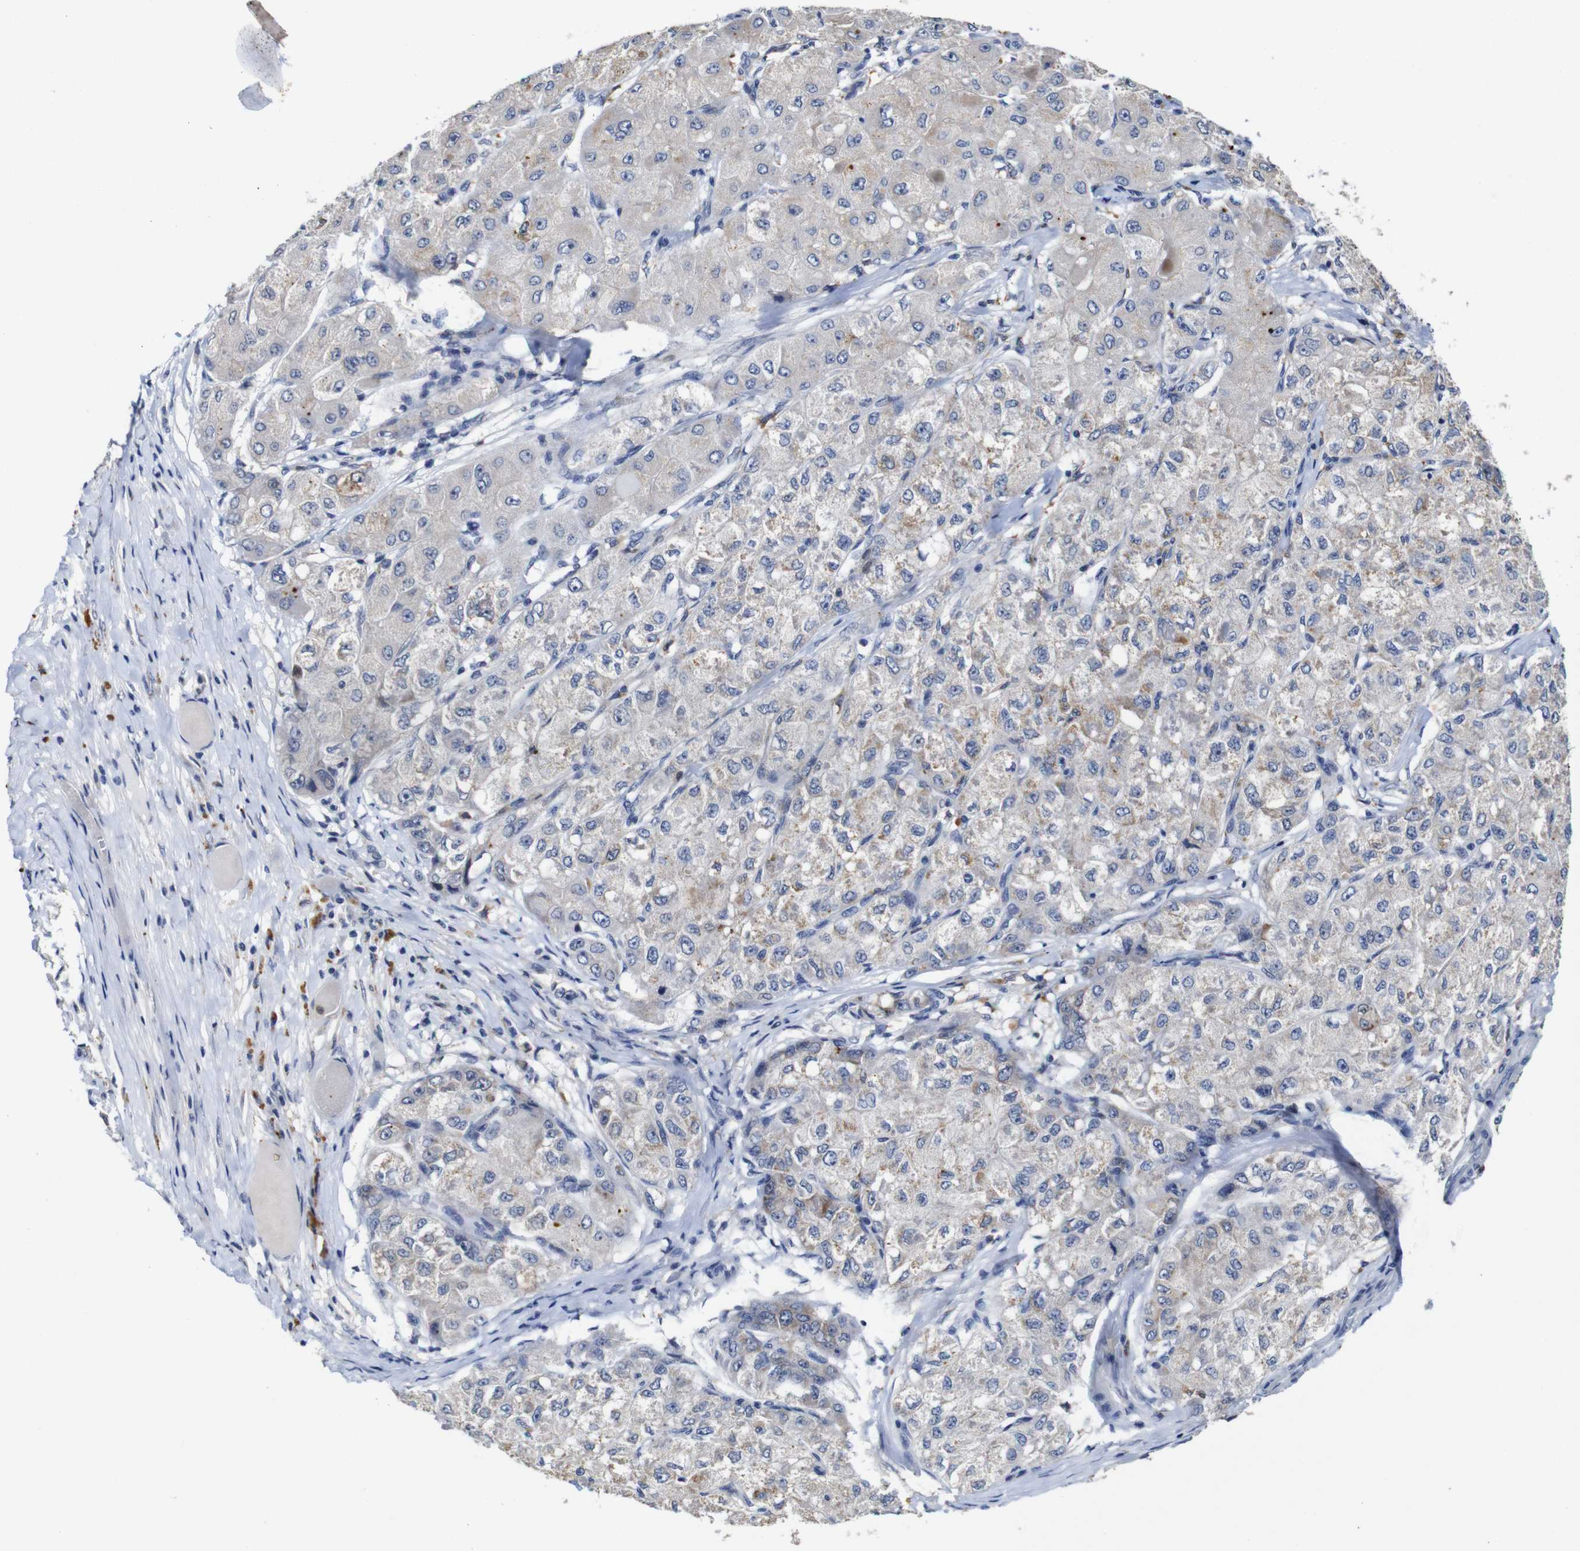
{"staining": {"intensity": "moderate", "quantity": "<25%", "location": "cytoplasmic/membranous"}, "tissue": "liver cancer", "cell_type": "Tumor cells", "image_type": "cancer", "snomed": [{"axis": "morphology", "description": "Carcinoma, Hepatocellular, NOS"}, {"axis": "topography", "description": "Liver"}], "caption": "High-power microscopy captured an immunohistochemistry (IHC) micrograph of hepatocellular carcinoma (liver), revealing moderate cytoplasmic/membranous expression in about <25% of tumor cells.", "gene": "NTRK3", "patient": {"sex": "male", "age": 80}}